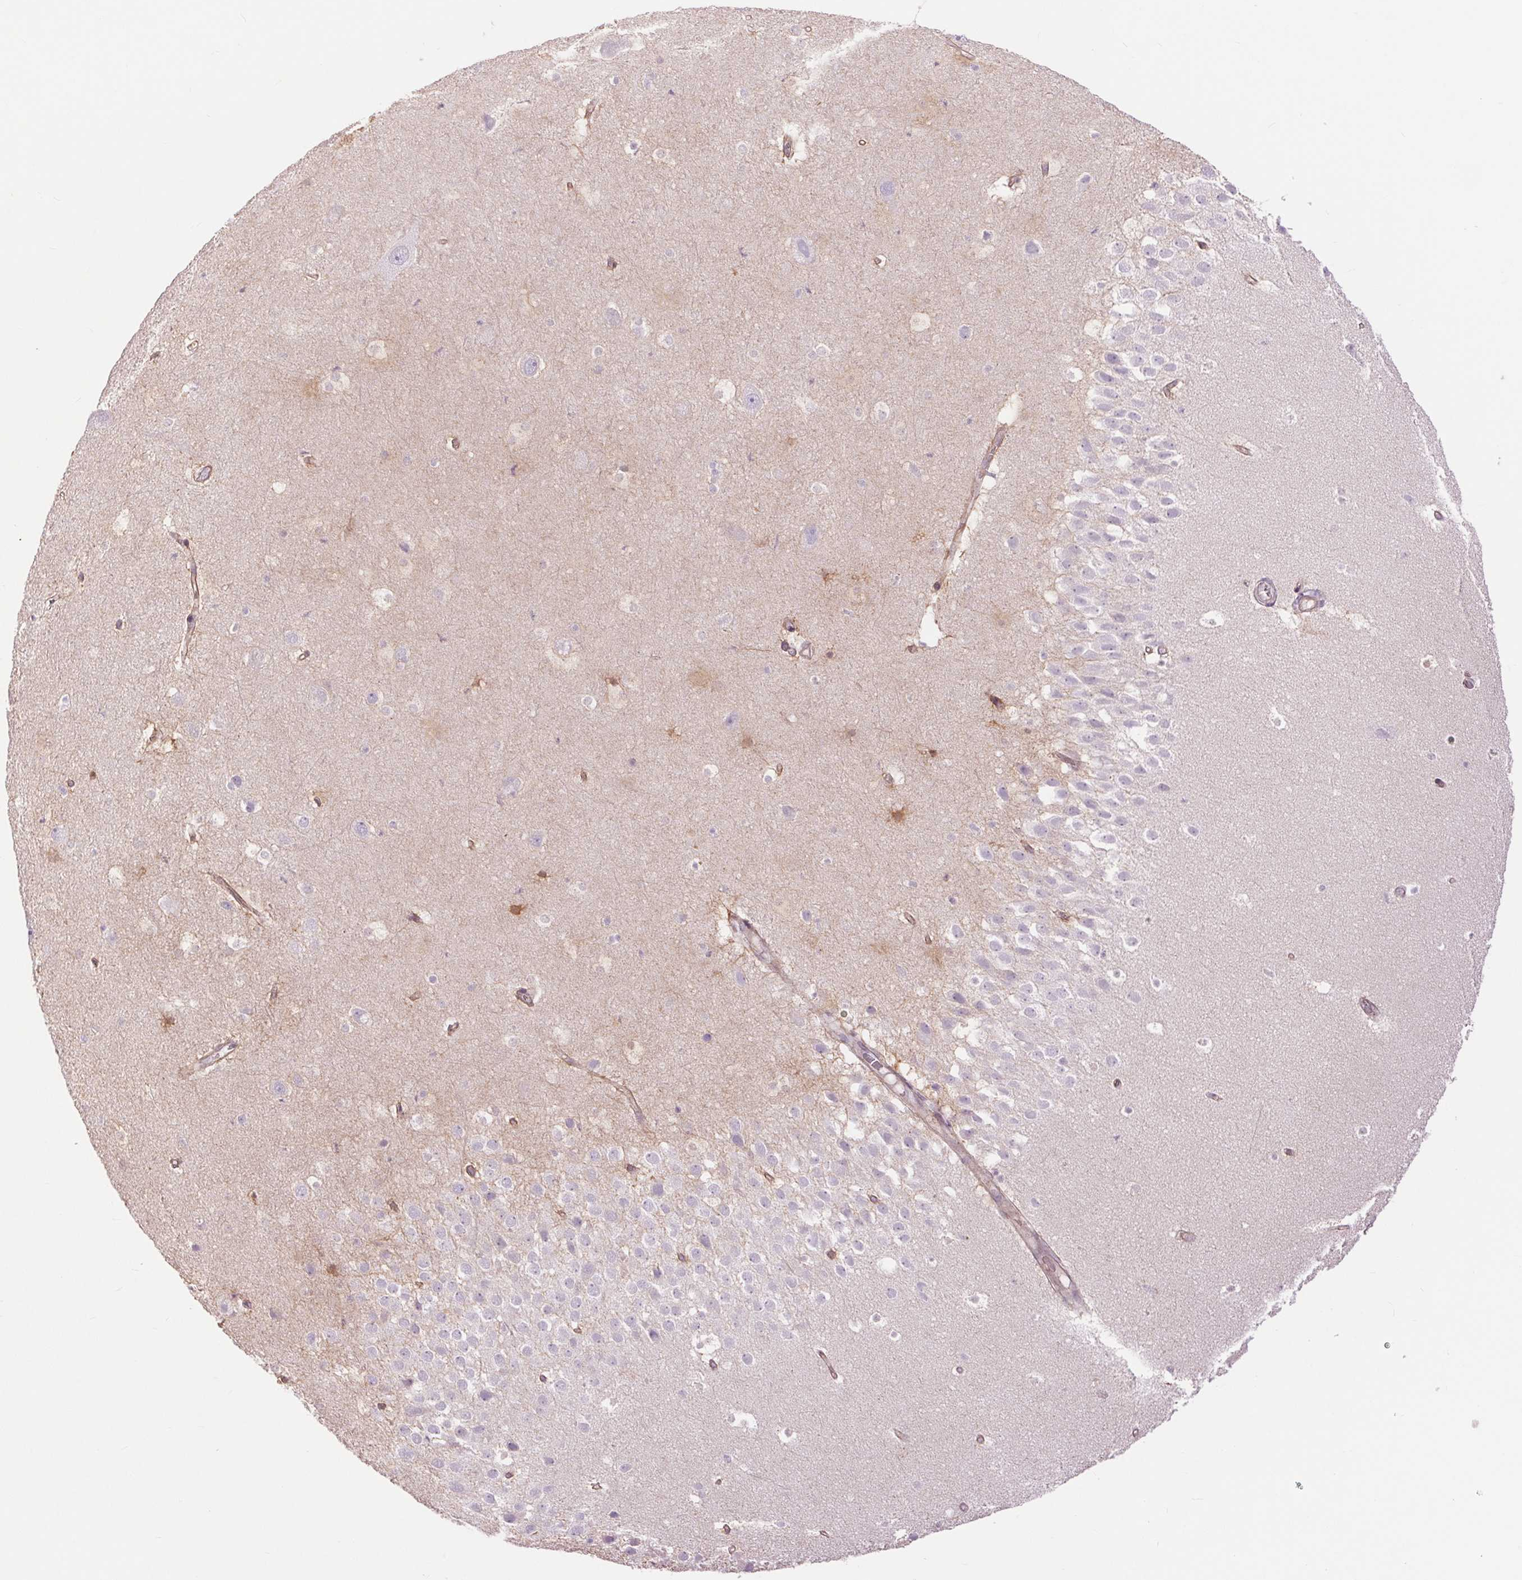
{"staining": {"intensity": "moderate", "quantity": "<25%", "location": "cytoplasmic/membranous"}, "tissue": "hippocampus", "cell_type": "Glial cells", "image_type": "normal", "snomed": [{"axis": "morphology", "description": "Normal tissue, NOS"}, {"axis": "topography", "description": "Hippocampus"}], "caption": "Protein analysis of unremarkable hippocampus exhibits moderate cytoplasmic/membranous positivity in about <25% of glial cells. Using DAB (brown) and hematoxylin (blue) stains, captured at high magnification using brightfield microscopy.", "gene": "CTNNA3", "patient": {"sex": "male", "age": 26}}